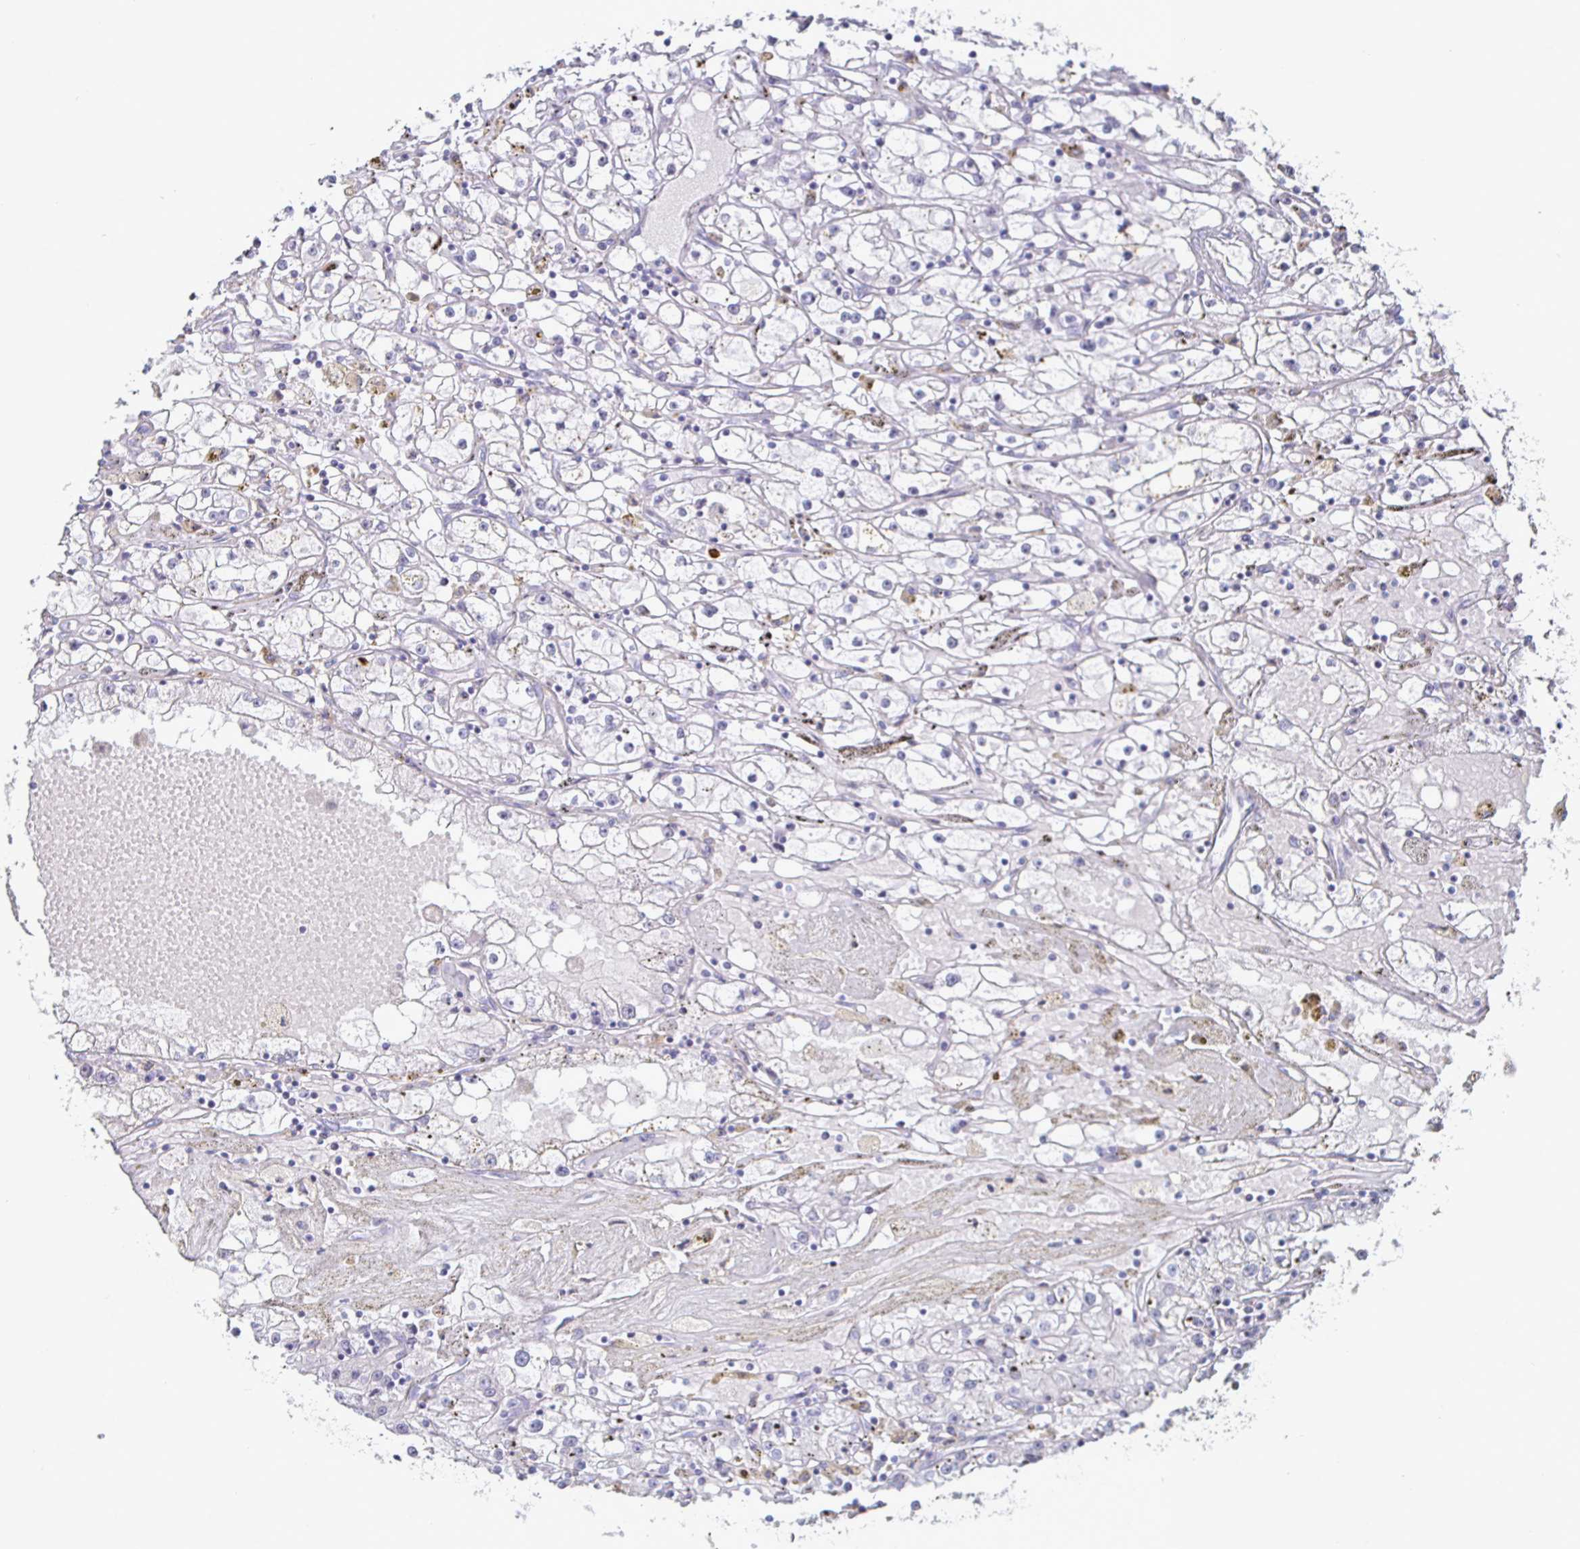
{"staining": {"intensity": "negative", "quantity": "none", "location": "none"}, "tissue": "renal cancer", "cell_type": "Tumor cells", "image_type": "cancer", "snomed": [{"axis": "morphology", "description": "Adenocarcinoma, NOS"}, {"axis": "topography", "description": "Kidney"}], "caption": "Renal cancer (adenocarcinoma) was stained to show a protein in brown. There is no significant positivity in tumor cells.", "gene": "ENPP1", "patient": {"sex": "male", "age": 56}}